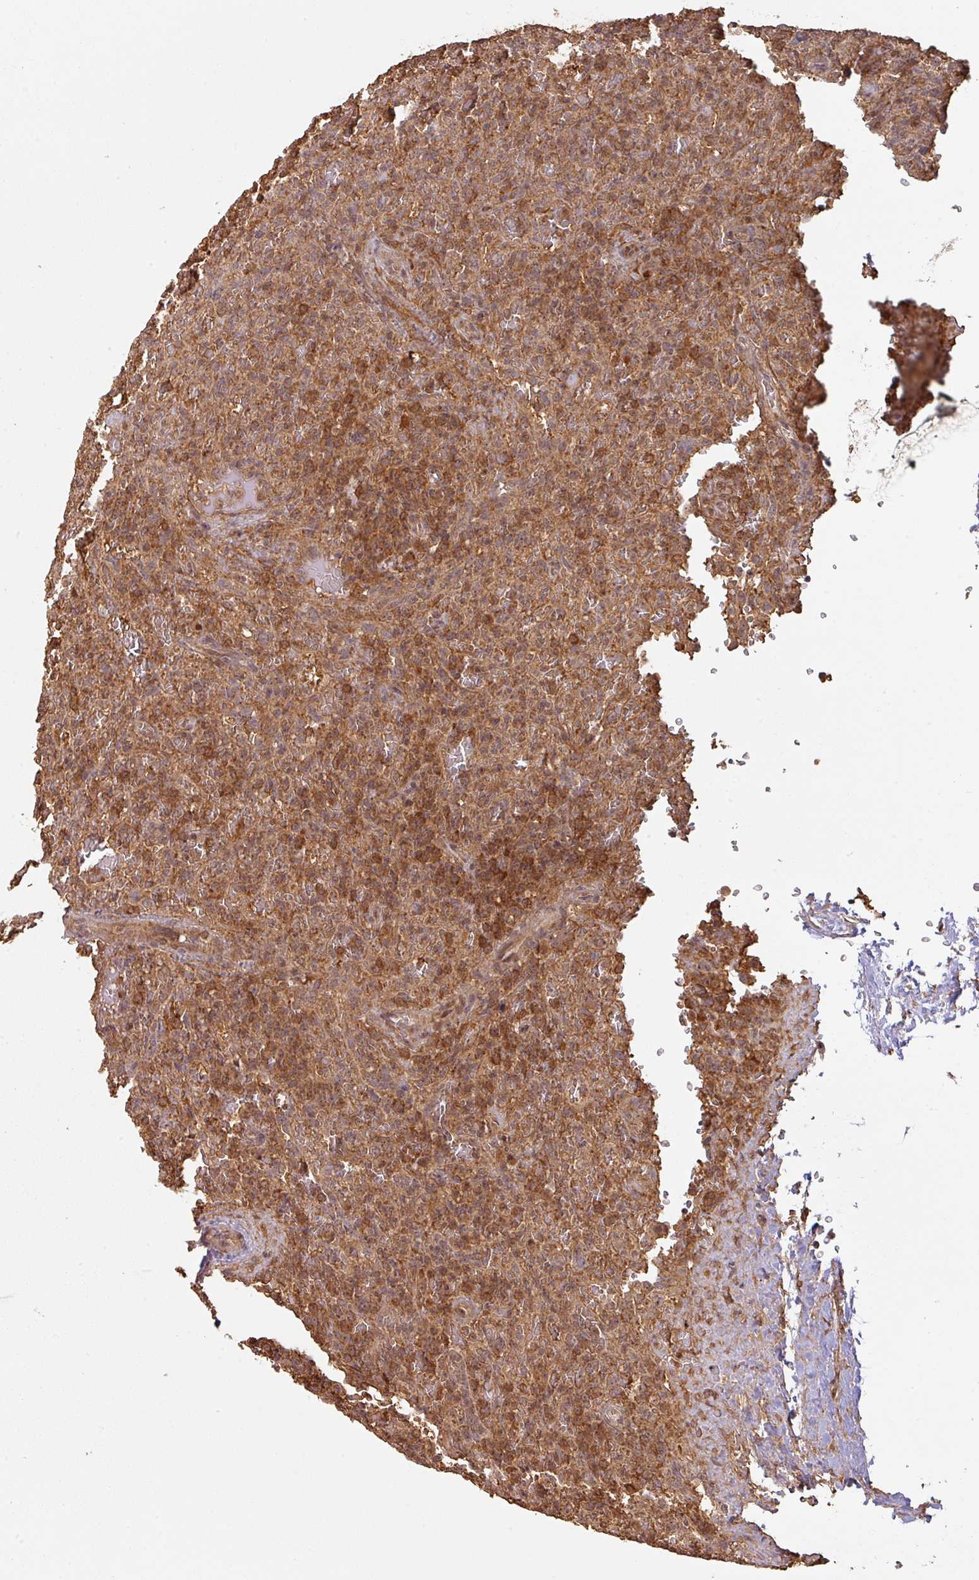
{"staining": {"intensity": "moderate", "quantity": ">75%", "location": "cytoplasmic/membranous"}, "tissue": "lymphoma", "cell_type": "Tumor cells", "image_type": "cancer", "snomed": [{"axis": "morphology", "description": "Malignant lymphoma, non-Hodgkin's type, Low grade"}, {"axis": "topography", "description": "Spleen"}], "caption": "IHC (DAB (3,3'-diaminobenzidine)) staining of human low-grade malignant lymphoma, non-Hodgkin's type reveals moderate cytoplasmic/membranous protein positivity in approximately >75% of tumor cells.", "gene": "ZNF322", "patient": {"sex": "female", "age": 64}}